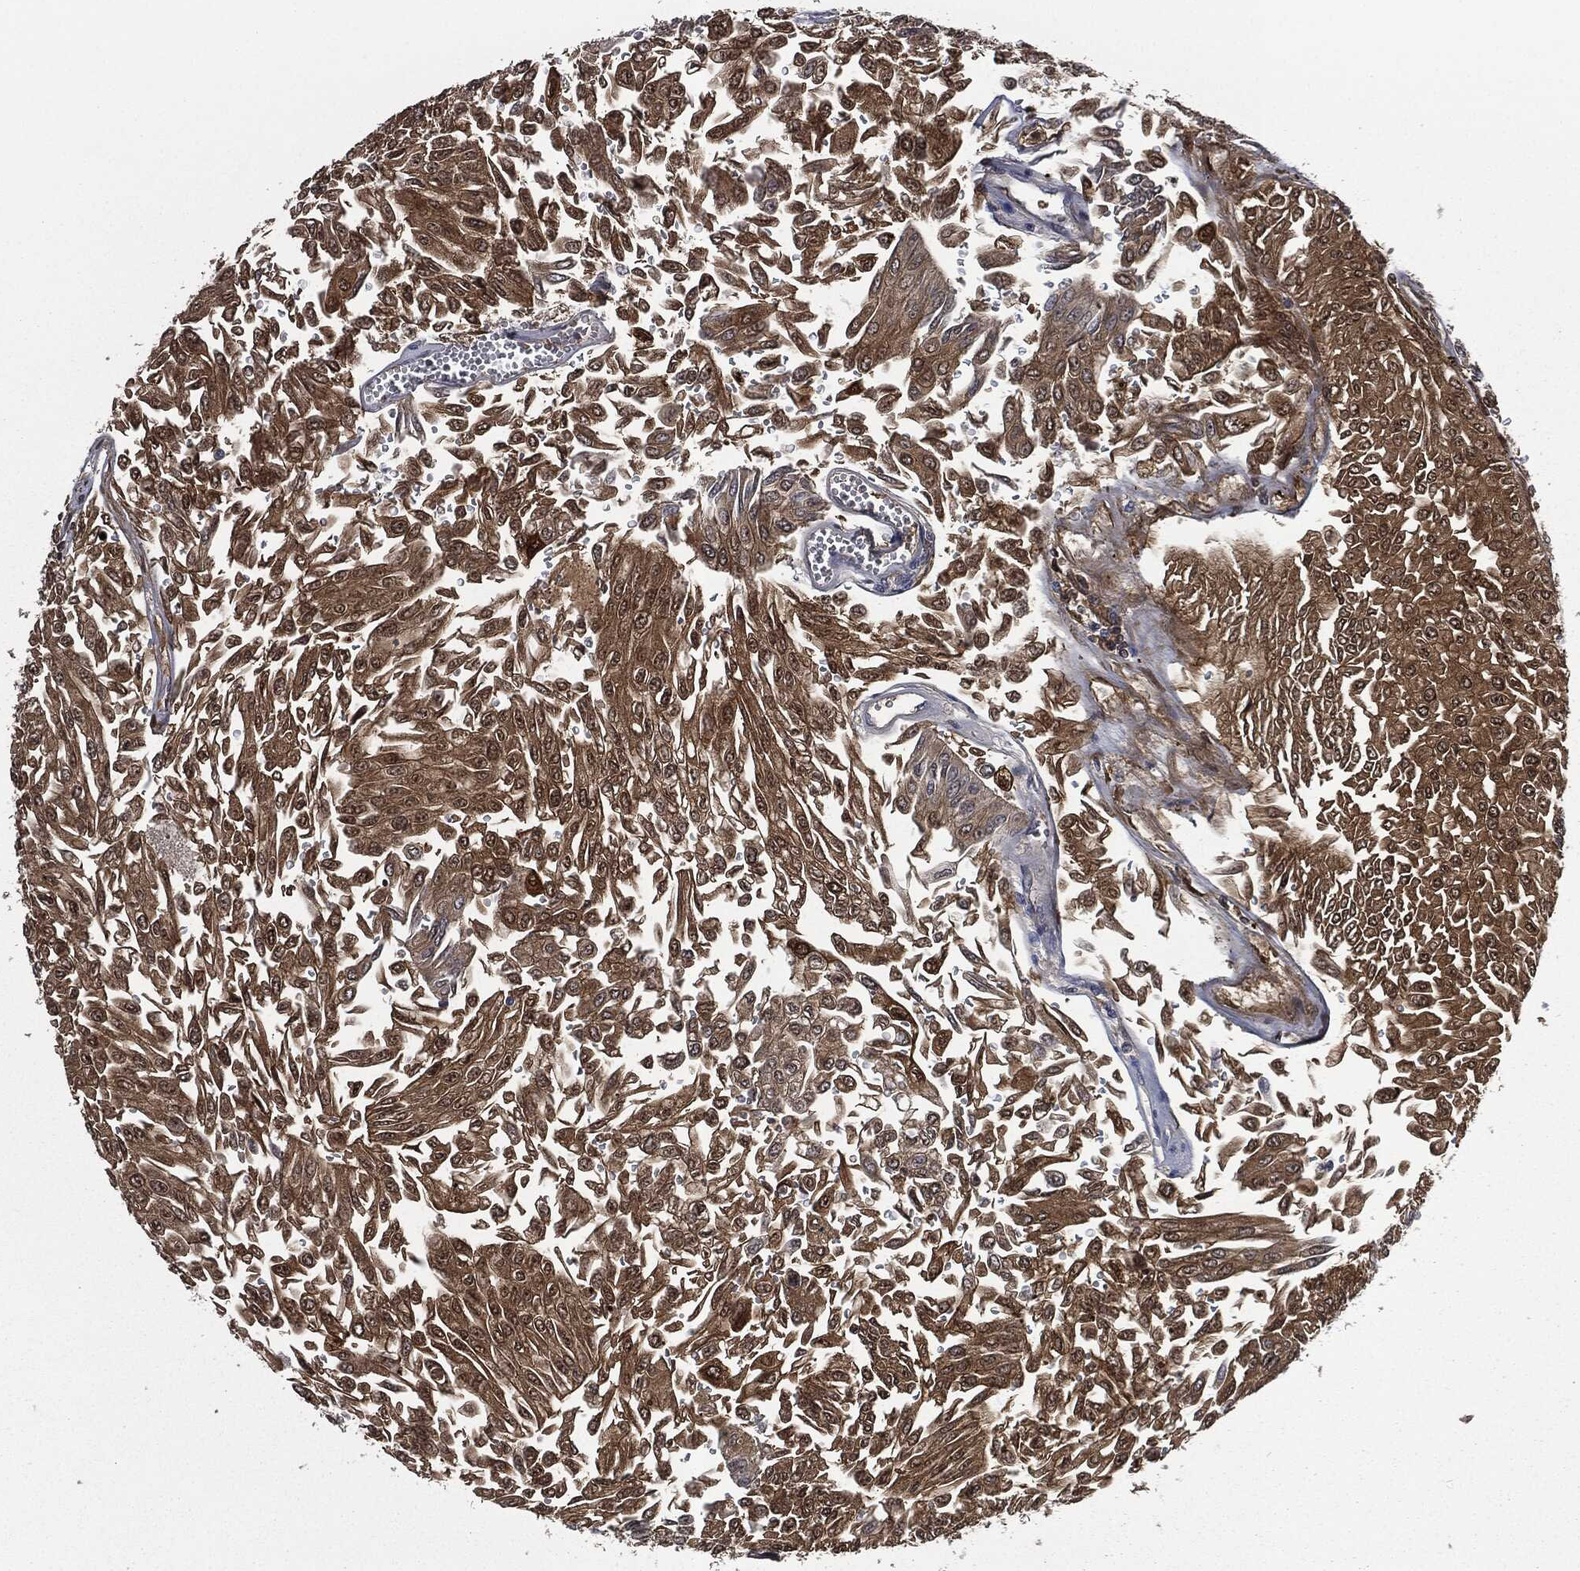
{"staining": {"intensity": "moderate", "quantity": ">75%", "location": "cytoplasmic/membranous"}, "tissue": "urothelial cancer", "cell_type": "Tumor cells", "image_type": "cancer", "snomed": [{"axis": "morphology", "description": "Urothelial carcinoma, Low grade"}, {"axis": "topography", "description": "Urinary bladder"}], "caption": "Urothelial cancer tissue shows moderate cytoplasmic/membranous expression in about >75% of tumor cells (DAB (3,3'-diaminobenzidine) = brown stain, brightfield microscopy at high magnification).", "gene": "IL1RN", "patient": {"sex": "male", "age": 67}}